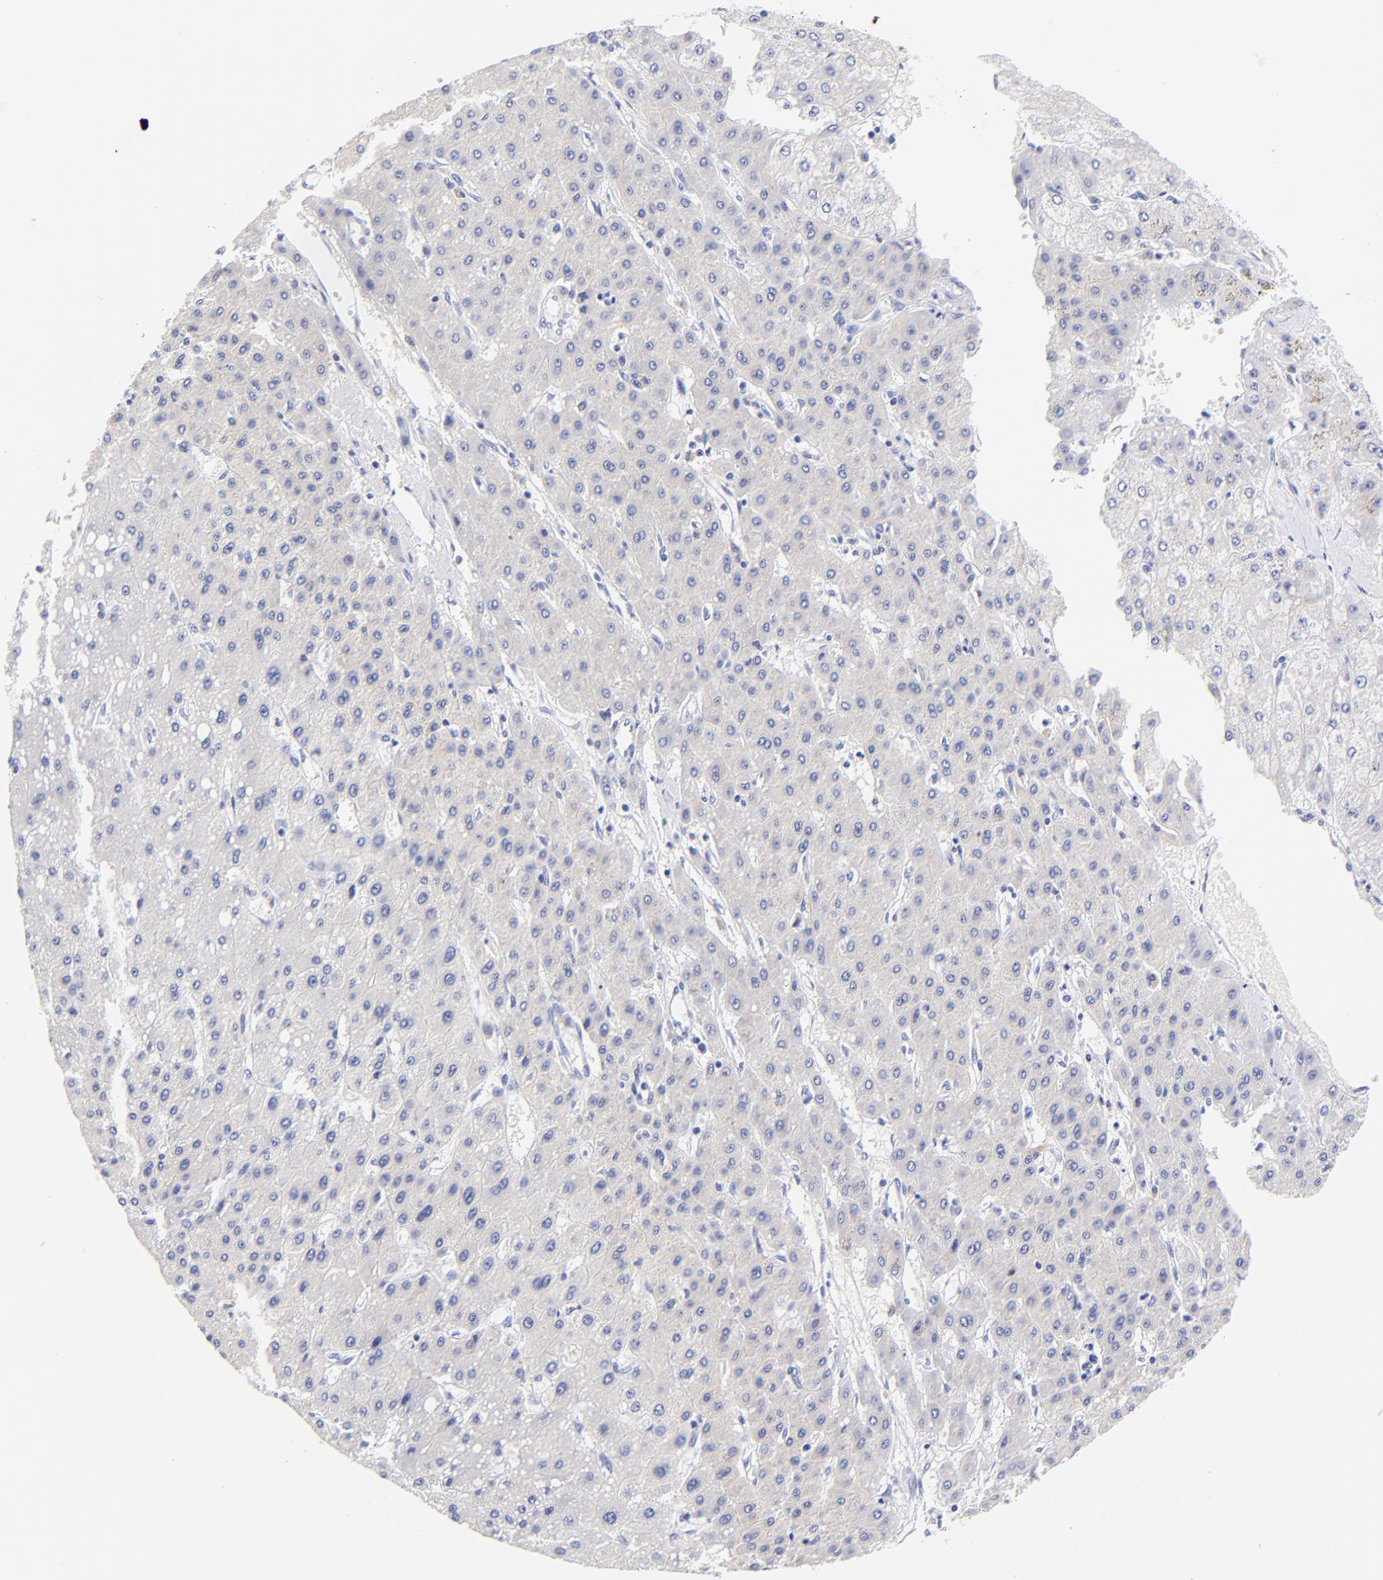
{"staining": {"intensity": "negative", "quantity": "none", "location": "none"}, "tissue": "liver cancer", "cell_type": "Tumor cells", "image_type": "cancer", "snomed": [{"axis": "morphology", "description": "Carcinoma, Hepatocellular, NOS"}, {"axis": "topography", "description": "Liver"}], "caption": "Immunohistochemistry (IHC) histopathology image of neoplastic tissue: liver cancer (hepatocellular carcinoma) stained with DAB (3,3'-diaminobenzidine) demonstrates no significant protein positivity in tumor cells.", "gene": "HORMAD2", "patient": {"sex": "female", "age": 52}}